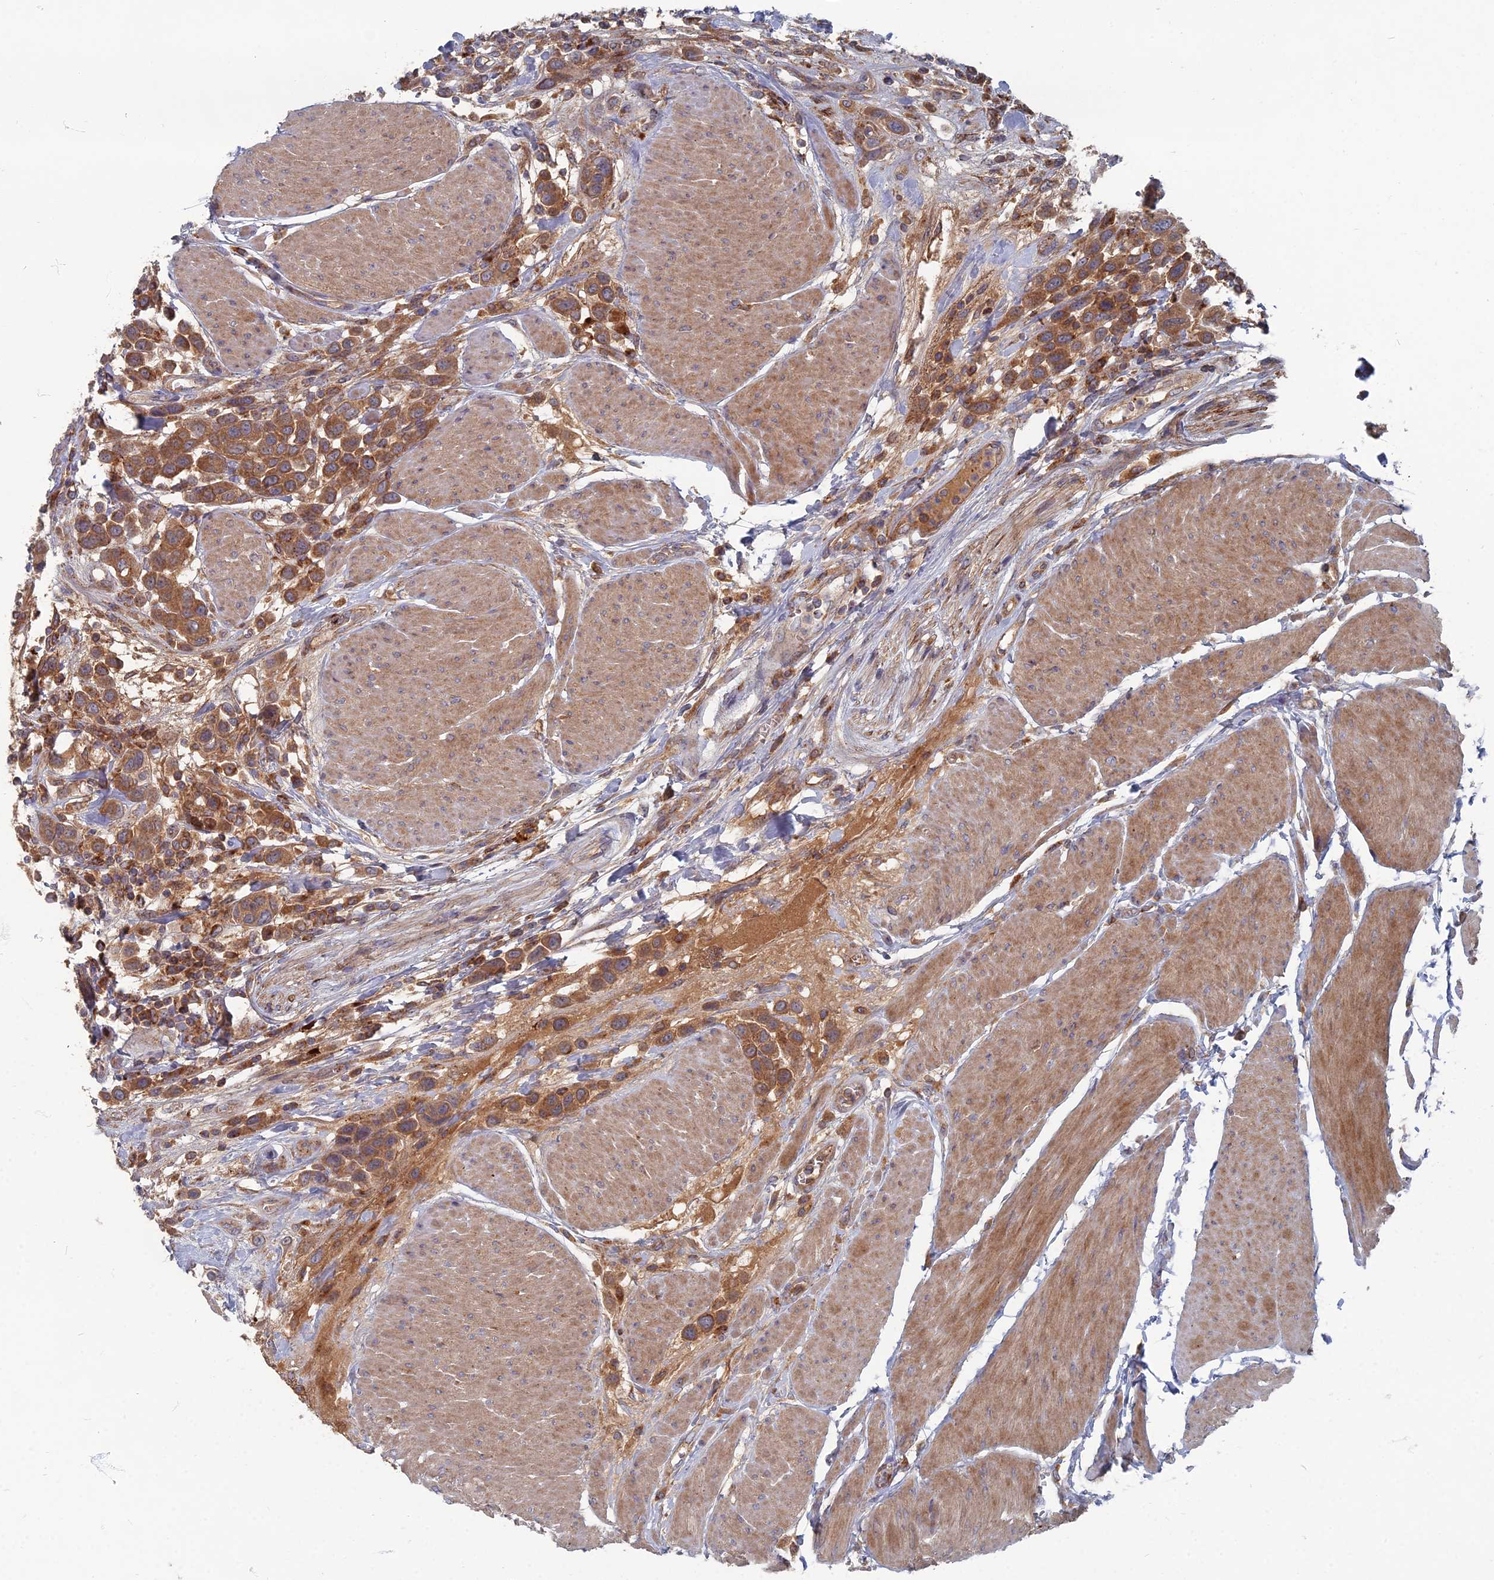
{"staining": {"intensity": "strong", "quantity": ">75%", "location": "cytoplasmic/membranous"}, "tissue": "urothelial cancer", "cell_type": "Tumor cells", "image_type": "cancer", "snomed": [{"axis": "morphology", "description": "Urothelial carcinoma, High grade"}, {"axis": "topography", "description": "Urinary bladder"}], "caption": "A high-resolution micrograph shows immunohistochemistry (IHC) staining of urothelial cancer, which exhibits strong cytoplasmic/membranous positivity in approximately >75% of tumor cells.", "gene": "PPCDC", "patient": {"sex": "male", "age": 50}}